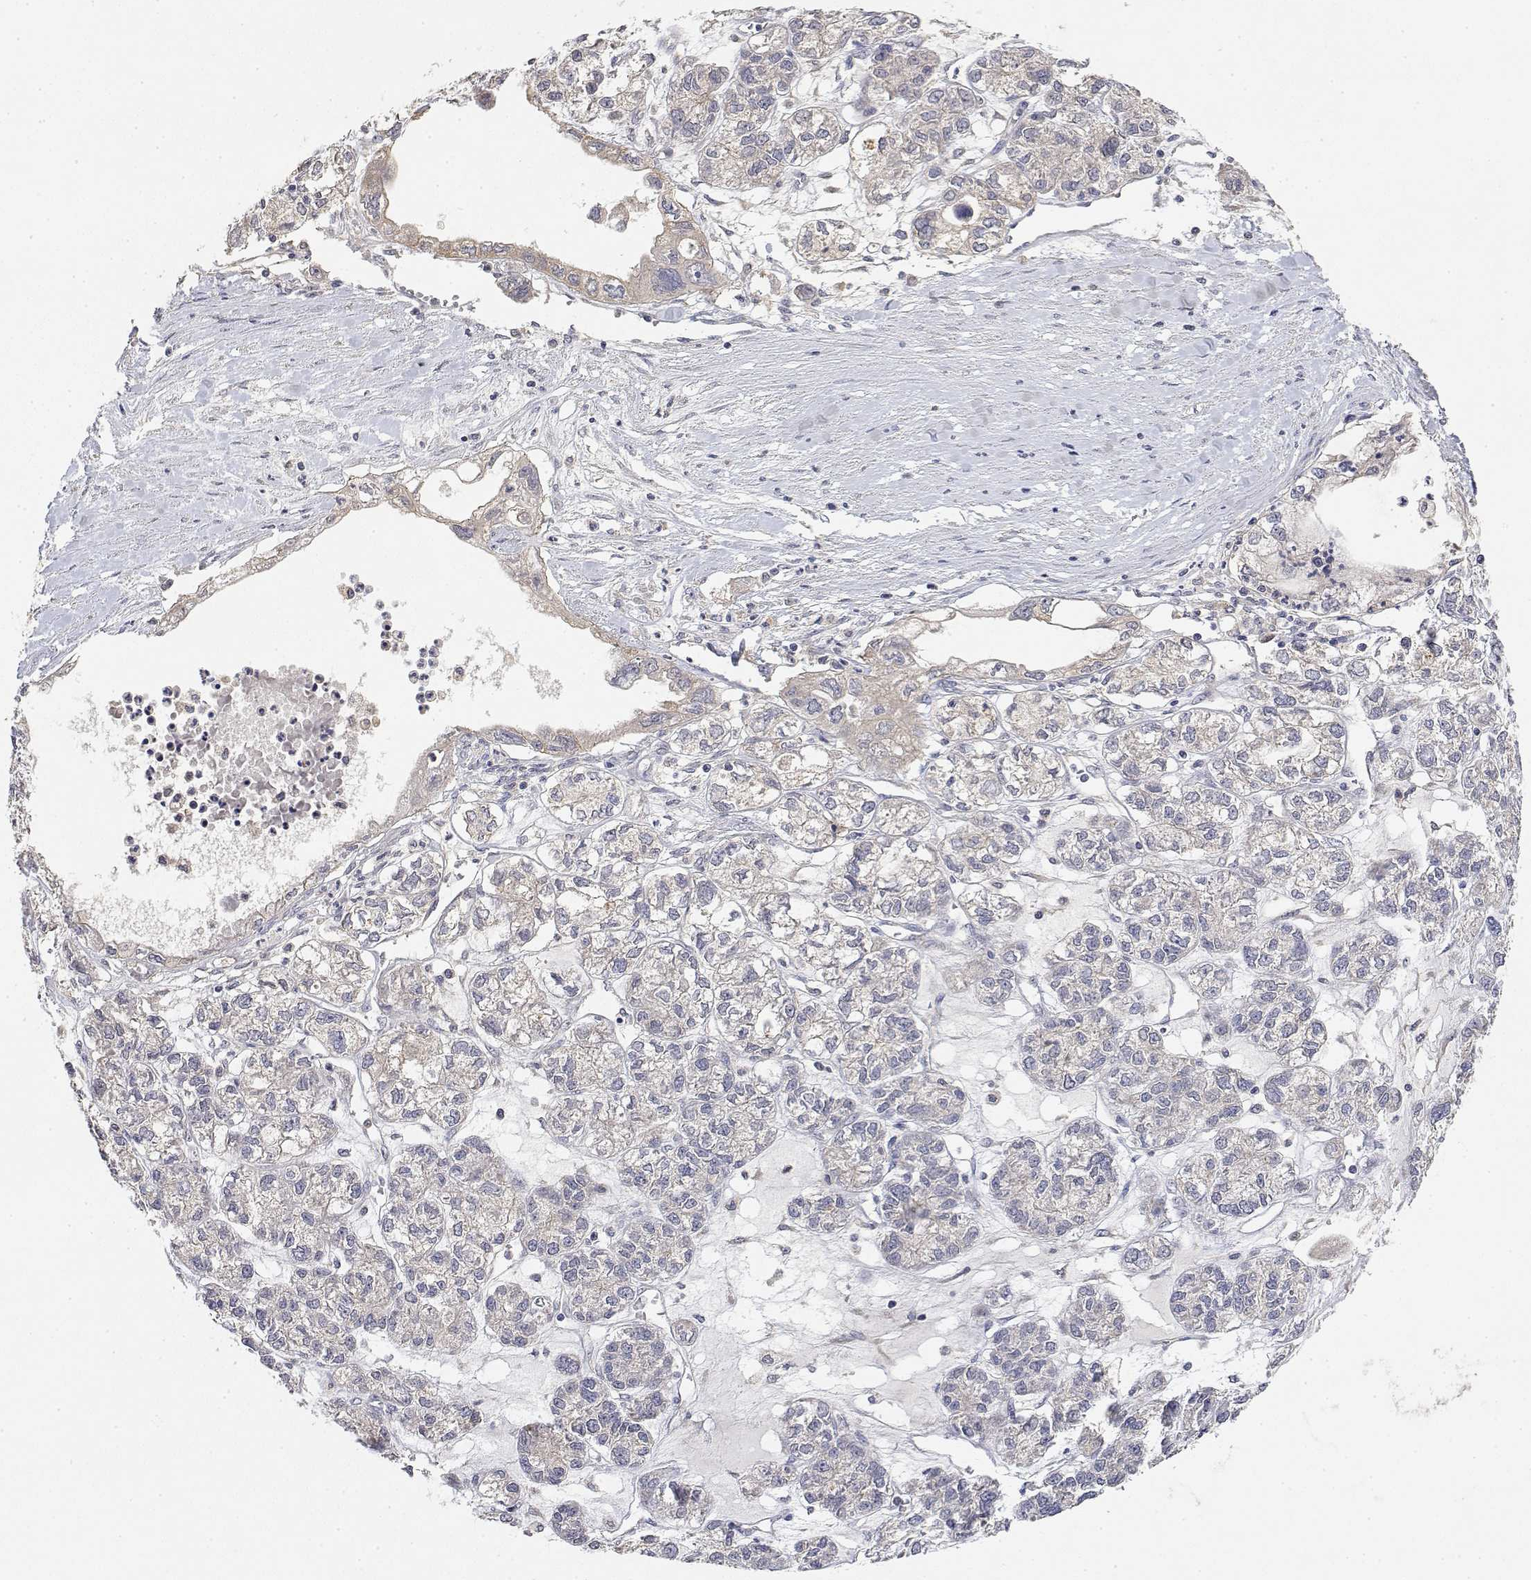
{"staining": {"intensity": "weak", "quantity": "<25%", "location": "cytoplasmic/membranous"}, "tissue": "ovarian cancer", "cell_type": "Tumor cells", "image_type": "cancer", "snomed": [{"axis": "morphology", "description": "Carcinoma, endometroid"}, {"axis": "topography", "description": "Ovary"}], "caption": "High magnification brightfield microscopy of ovarian endometroid carcinoma stained with DAB (brown) and counterstained with hematoxylin (blue): tumor cells show no significant expression.", "gene": "LONRF3", "patient": {"sex": "female", "age": 64}}